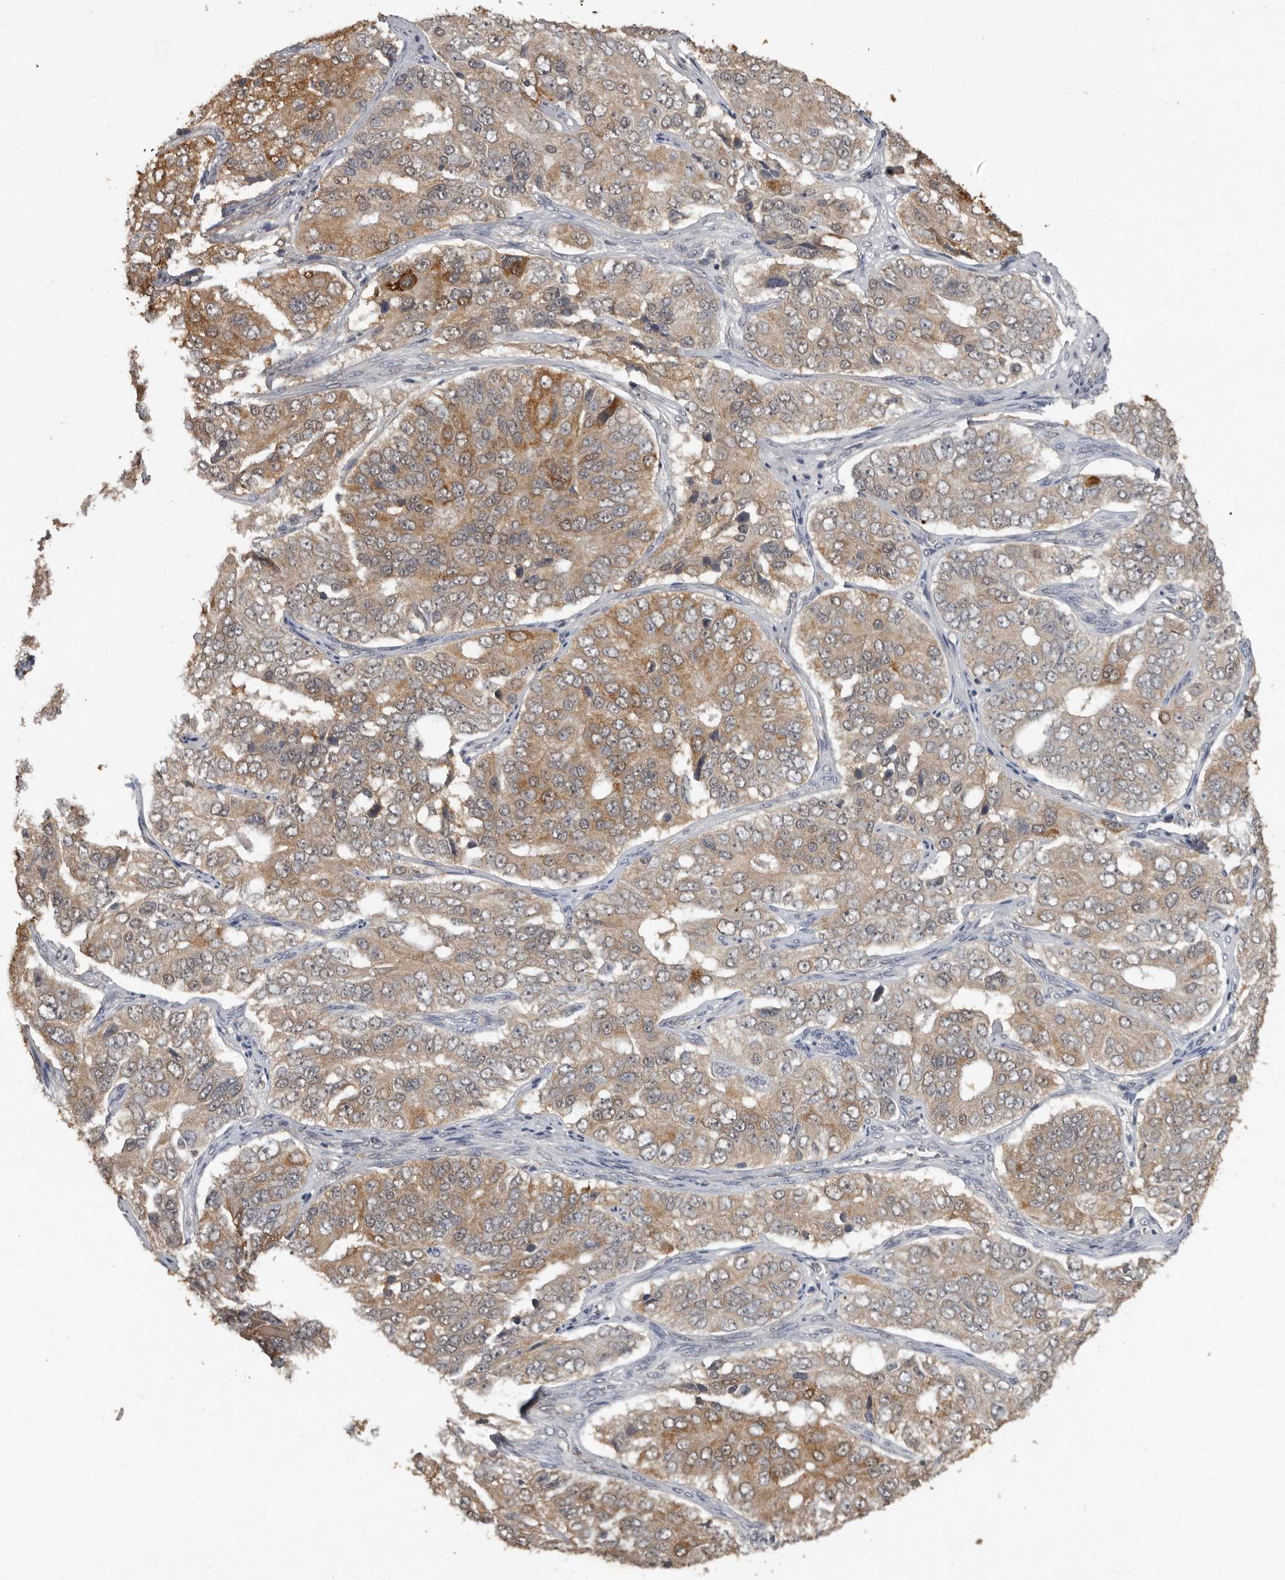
{"staining": {"intensity": "moderate", "quantity": ">75%", "location": "cytoplasmic/membranous"}, "tissue": "ovarian cancer", "cell_type": "Tumor cells", "image_type": "cancer", "snomed": [{"axis": "morphology", "description": "Carcinoma, endometroid"}, {"axis": "topography", "description": "Ovary"}], "caption": "Endometroid carcinoma (ovarian) stained with IHC displays moderate cytoplasmic/membranous expression in about >75% of tumor cells. The protein of interest is stained brown, and the nuclei are stained in blue (DAB (3,3'-diaminobenzidine) IHC with brightfield microscopy, high magnification).", "gene": "MTF1", "patient": {"sex": "female", "age": 51}}